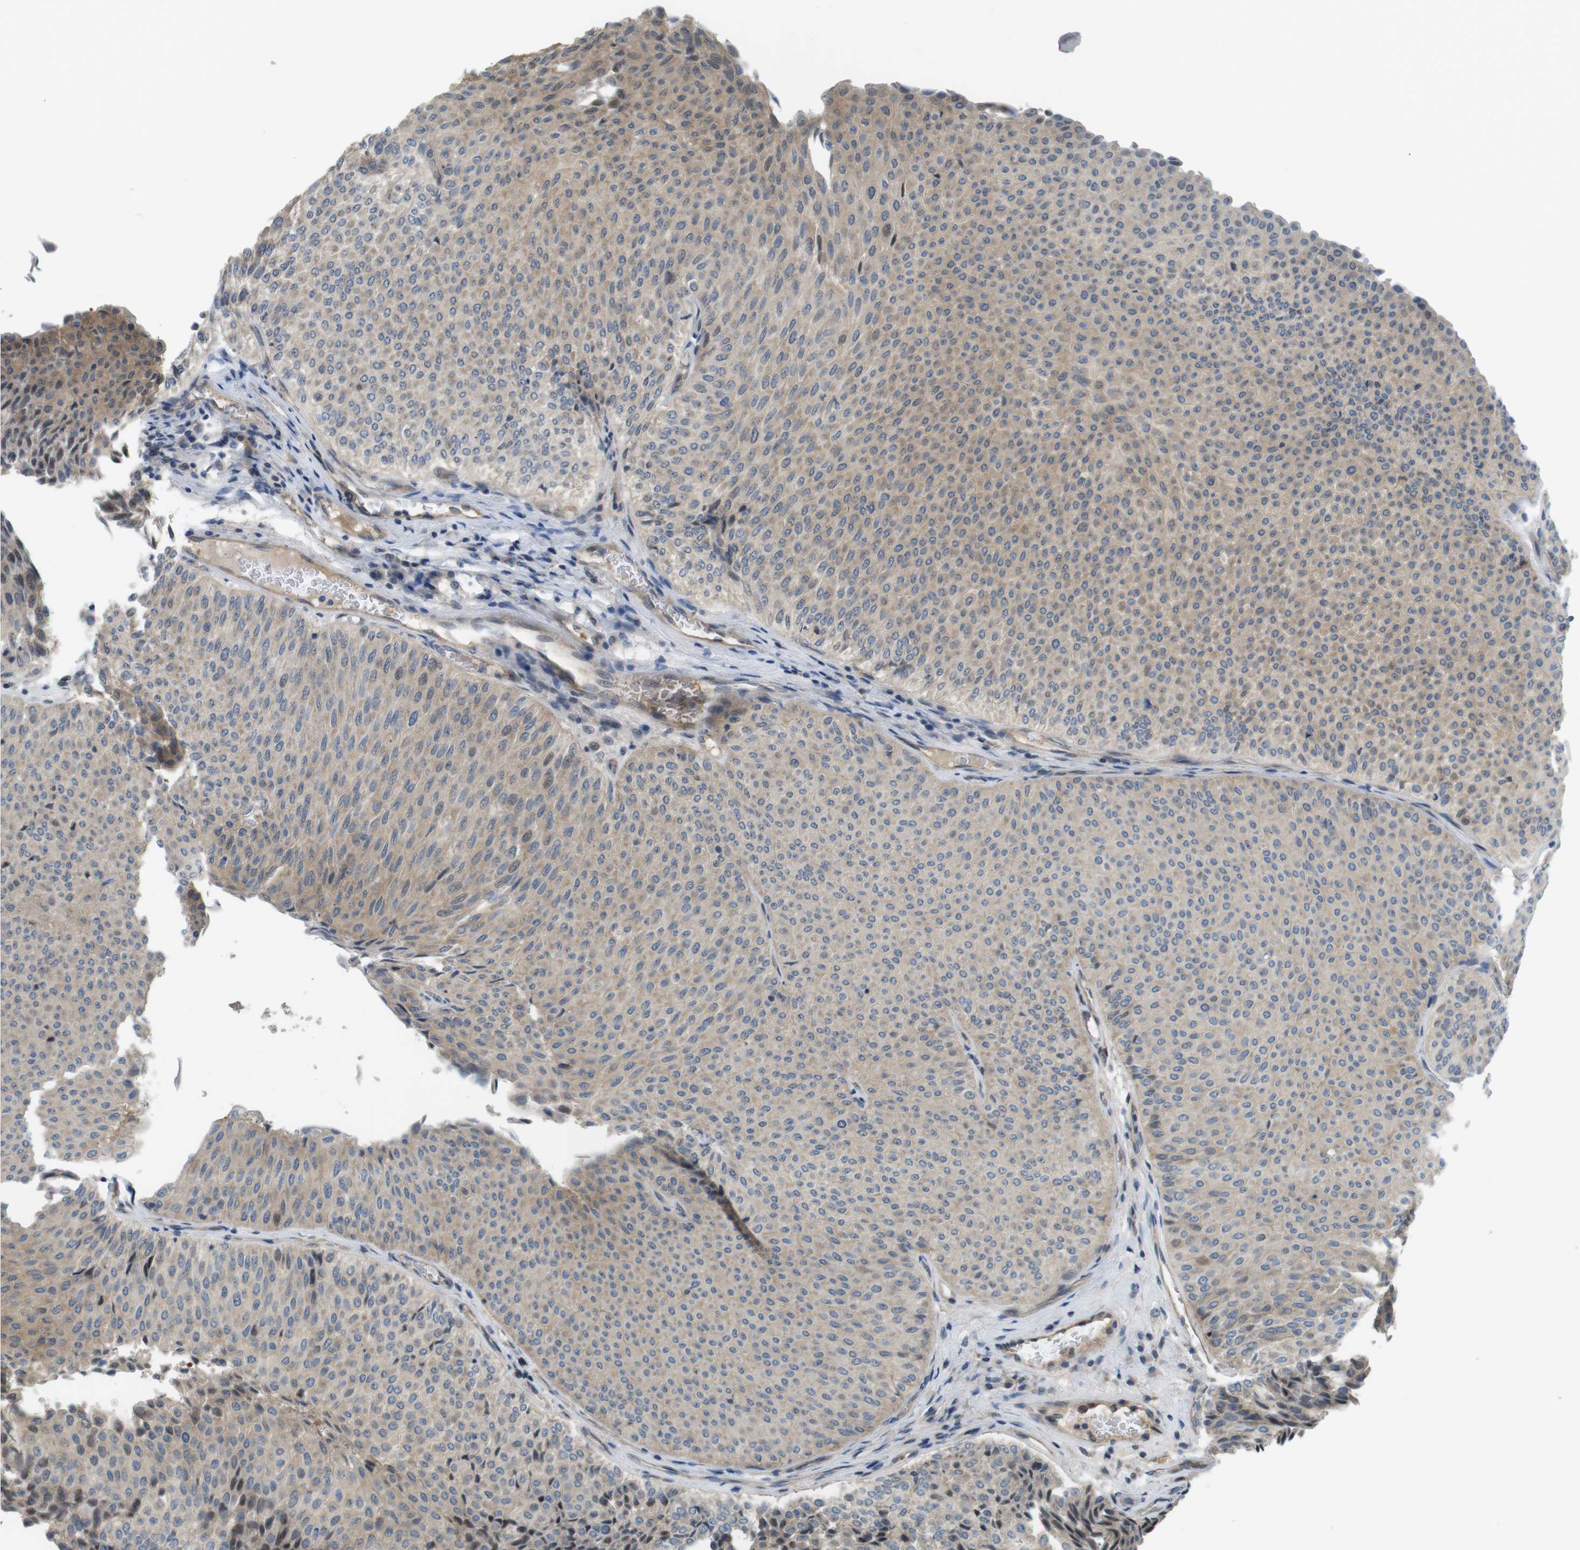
{"staining": {"intensity": "weak", "quantity": ">75%", "location": "cytoplasmic/membranous"}, "tissue": "urothelial cancer", "cell_type": "Tumor cells", "image_type": "cancer", "snomed": [{"axis": "morphology", "description": "Urothelial carcinoma, Low grade"}, {"axis": "topography", "description": "Urinary bladder"}], "caption": "Immunohistochemistry of urothelial cancer exhibits low levels of weak cytoplasmic/membranous expression in approximately >75% of tumor cells. Using DAB (brown) and hematoxylin (blue) stains, captured at high magnification using brightfield microscopy.", "gene": "ABHD15", "patient": {"sex": "male", "age": 78}}